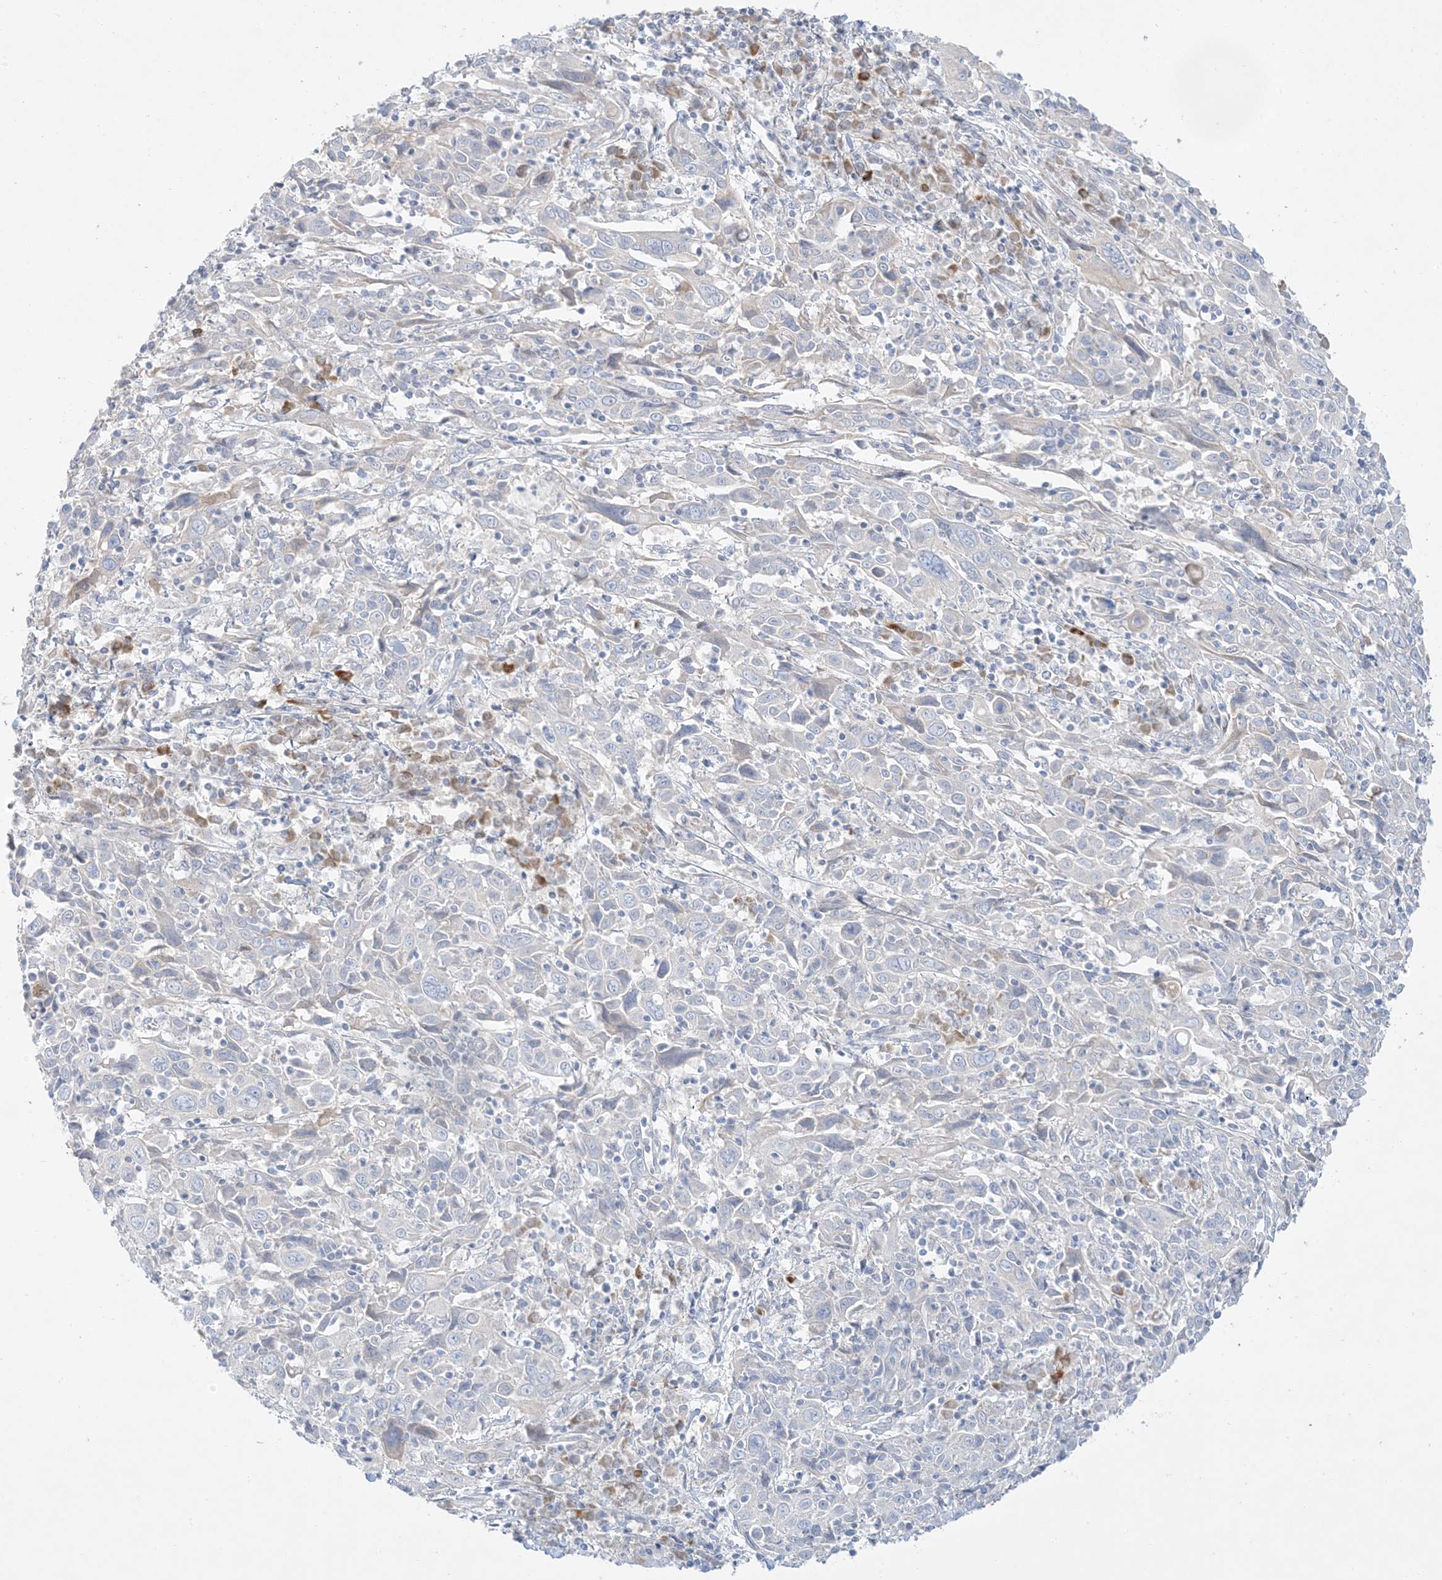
{"staining": {"intensity": "negative", "quantity": "none", "location": "none"}, "tissue": "cervical cancer", "cell_type": "Tumor cells", "image_type": "cancer", "snomed": [{"axis": "morphology", "description": "Squamous cell carcinoma, NOS"}, {"axis": "topography", "description": "Cervix"}], "caption": "A high-resolution micrograph shows IHC staining of cervical cancer, which demonstrates no significant staining in tumor cells.", "gene": "FAM184A", "patient": {"sex": "female", "age": 46}}